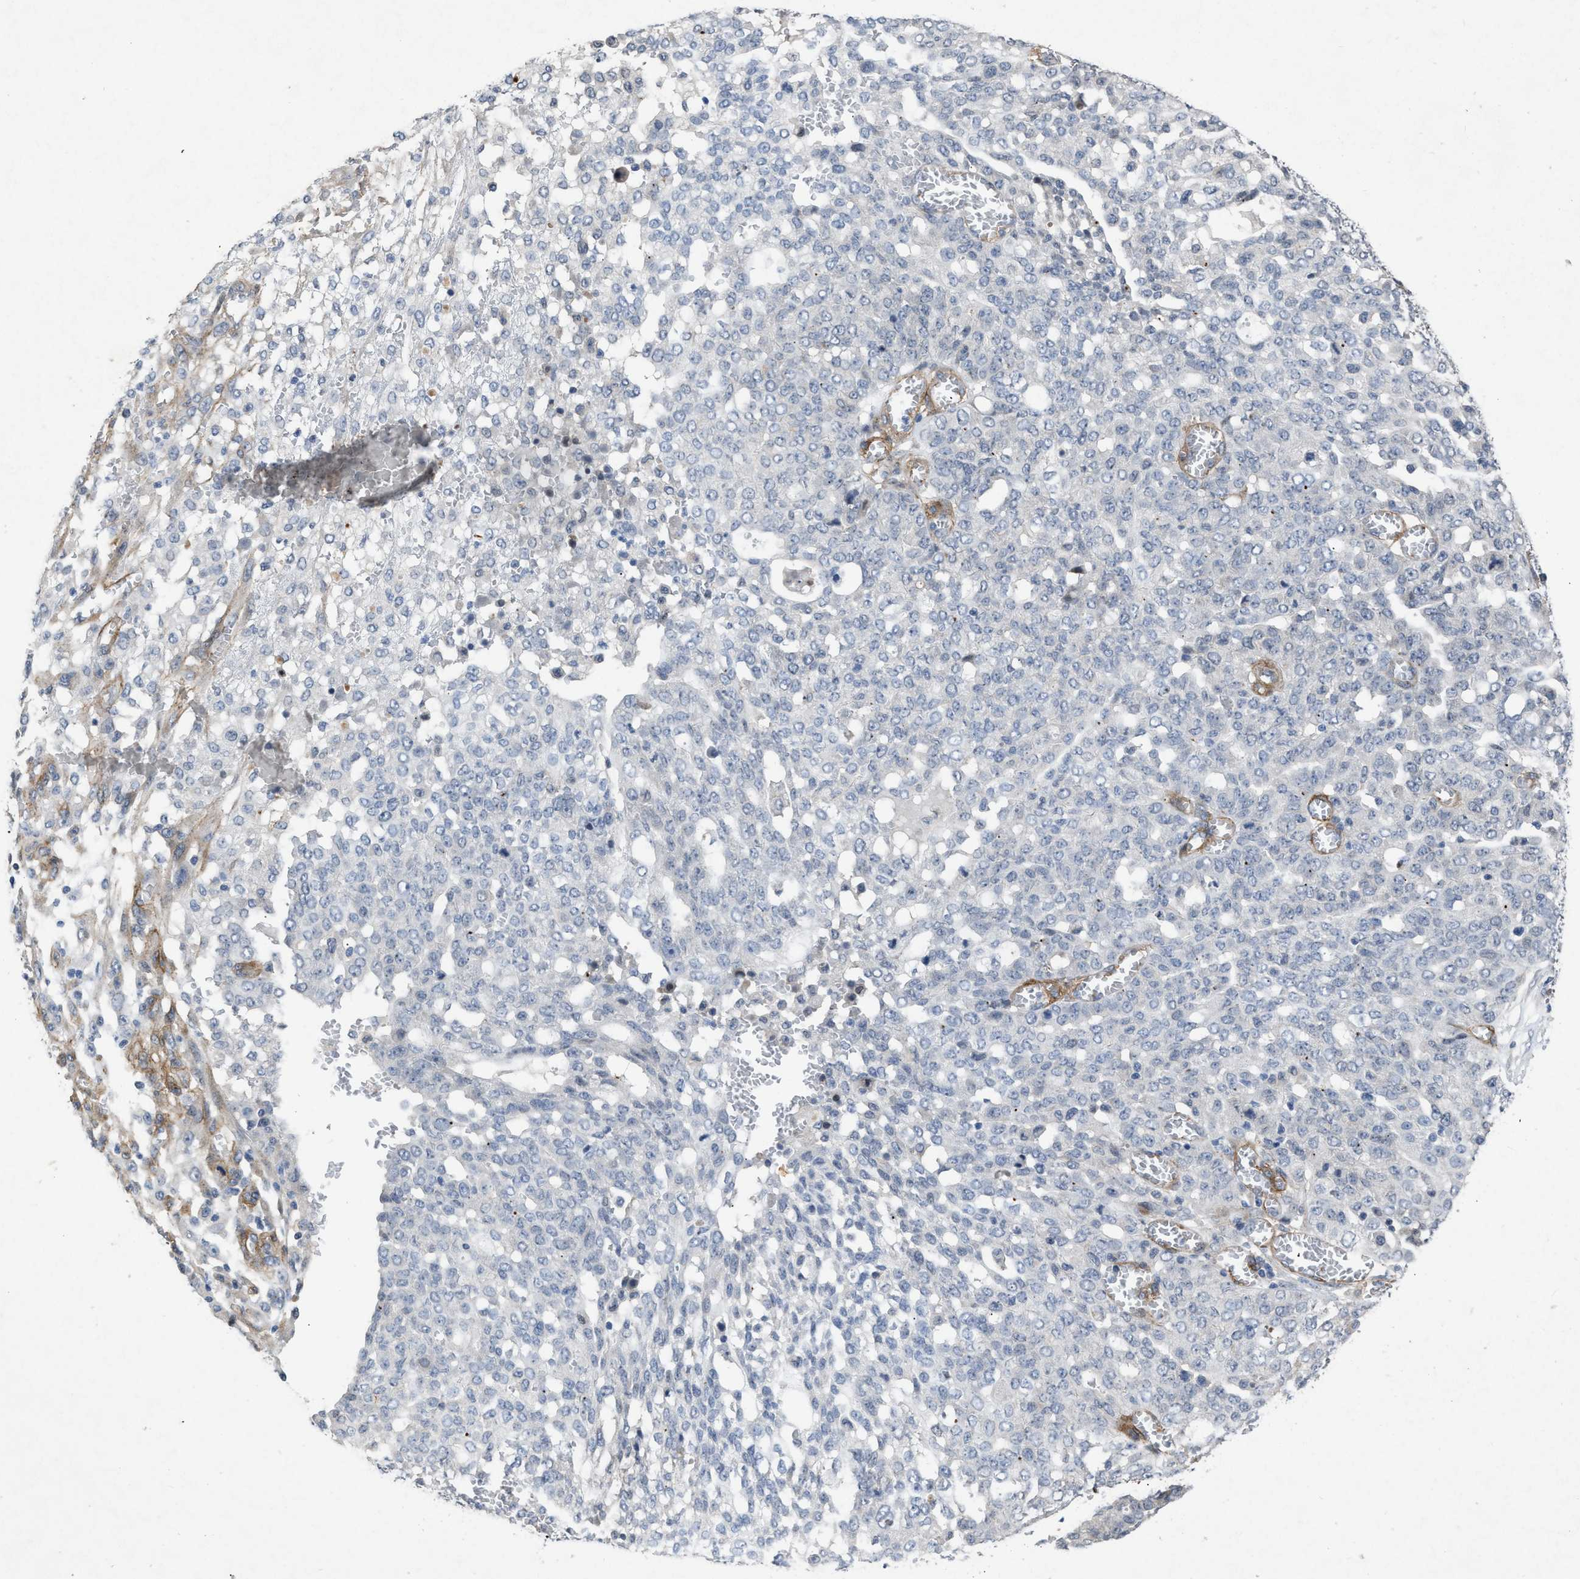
{"staining": {"intensity": "negative", "quantity": "none", "location": "none"}, "tissue": "ovarian cancer", "cell_type": "Tumor cells", "image_type": "cancer", "snomed": [{"axis": "morphology", "description": "Cystadenocarcinoma, serous, NOS"}, {"axis": "topography", "description": "Soft tissue"}, {"axis": "topography", "description": "Ovary"}], "caption": "Tumor cells show no significant protein staining in ovarian cancer (serous cystadenocarcinoma).", "gene": "PDGFRA", "patient": {"sex": "female", "age": 57}}